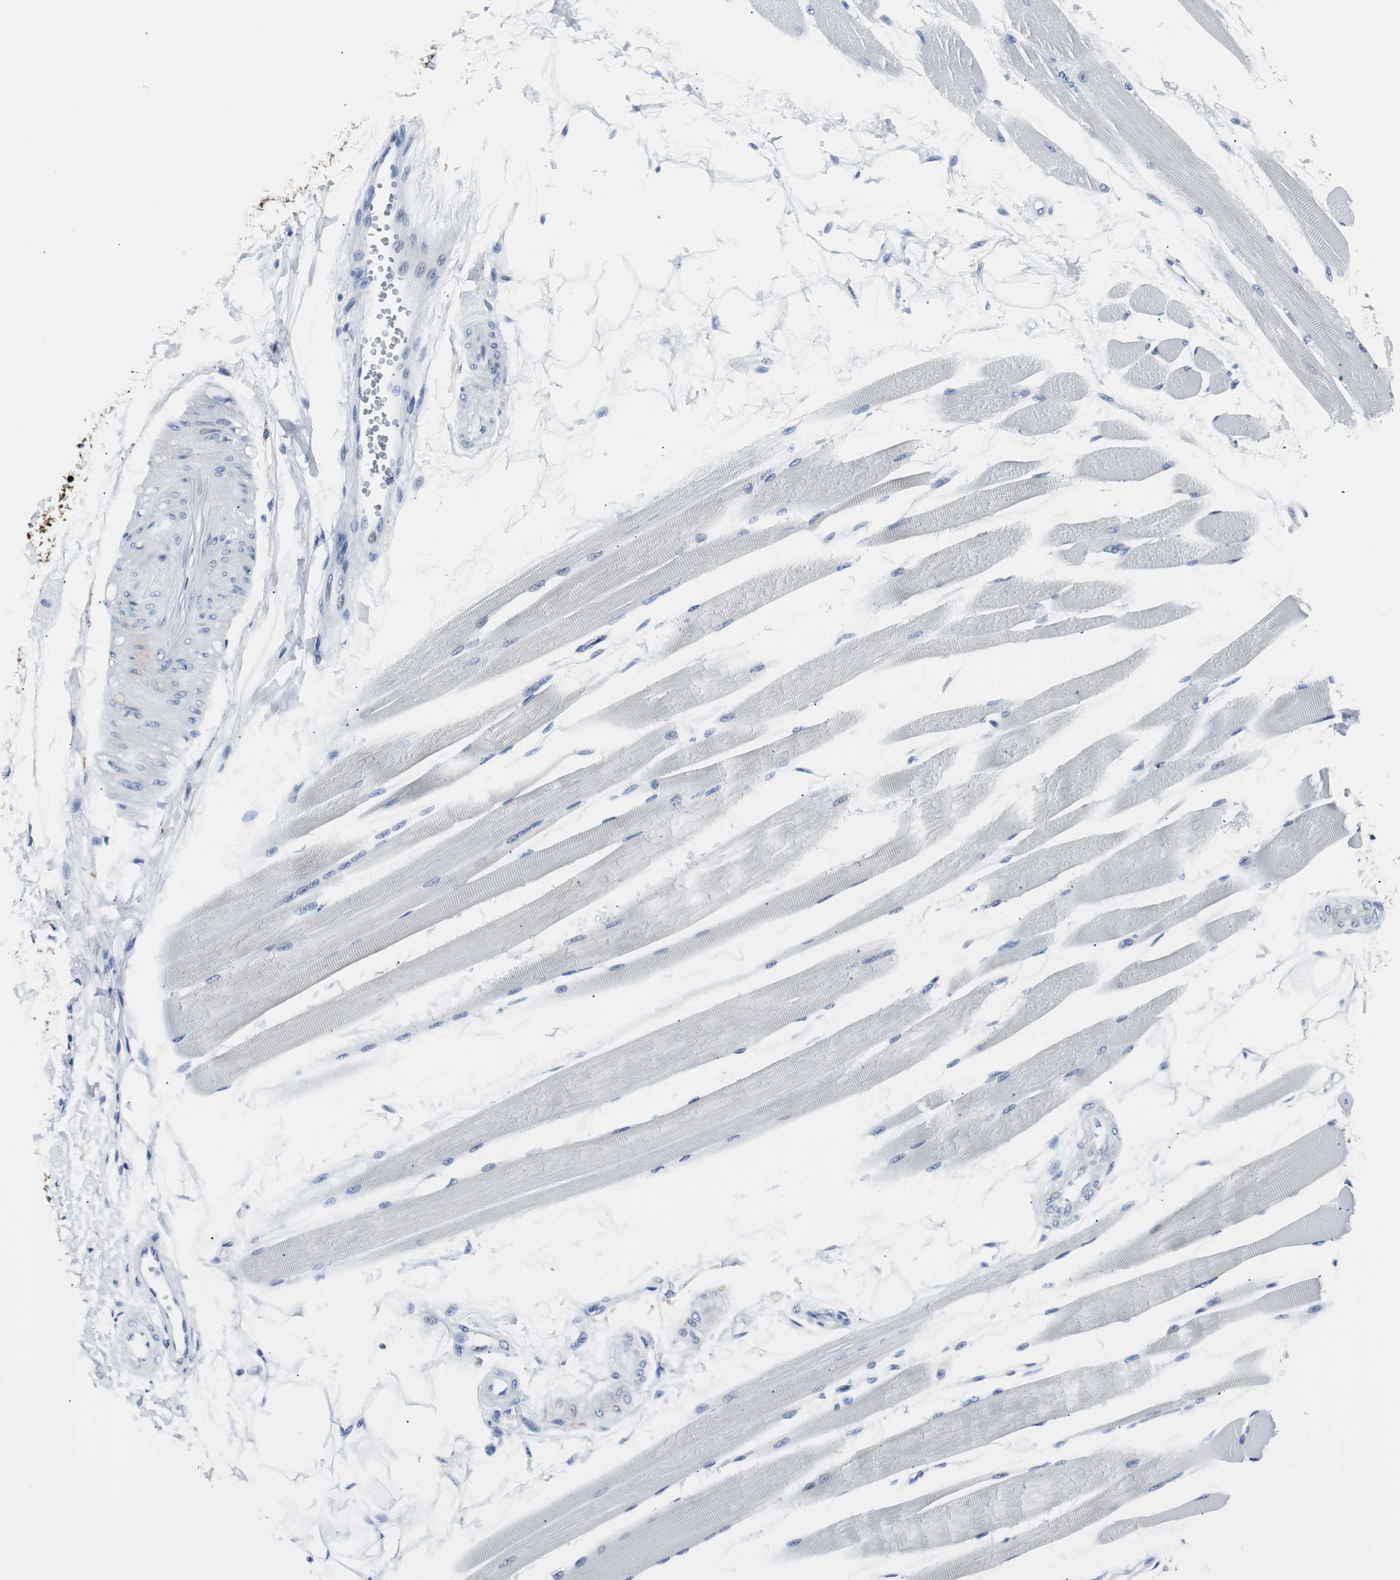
{"staining": {"intensity": "negative", "quantity": "none", "location": "none"}, "tissue": "skeletal muscle", "cell_type": "Myocytes", "image_type": "normal", "snomed": [{"axis": "morphology", "description": "Normal tissue, NOS"}, {"axis": "topography", "description": "Skeletal muscle"}, {"axis": "topography", "description": "Peripheral nerve tissue"}], "caption": "A high-resolution photomicrograph shows immunohistochemistry staining of benign skeletal muscle, which displays no significant expression in myocytes.", "gene": "GAP43", "patient": {"sex": "female", "age": 84}}